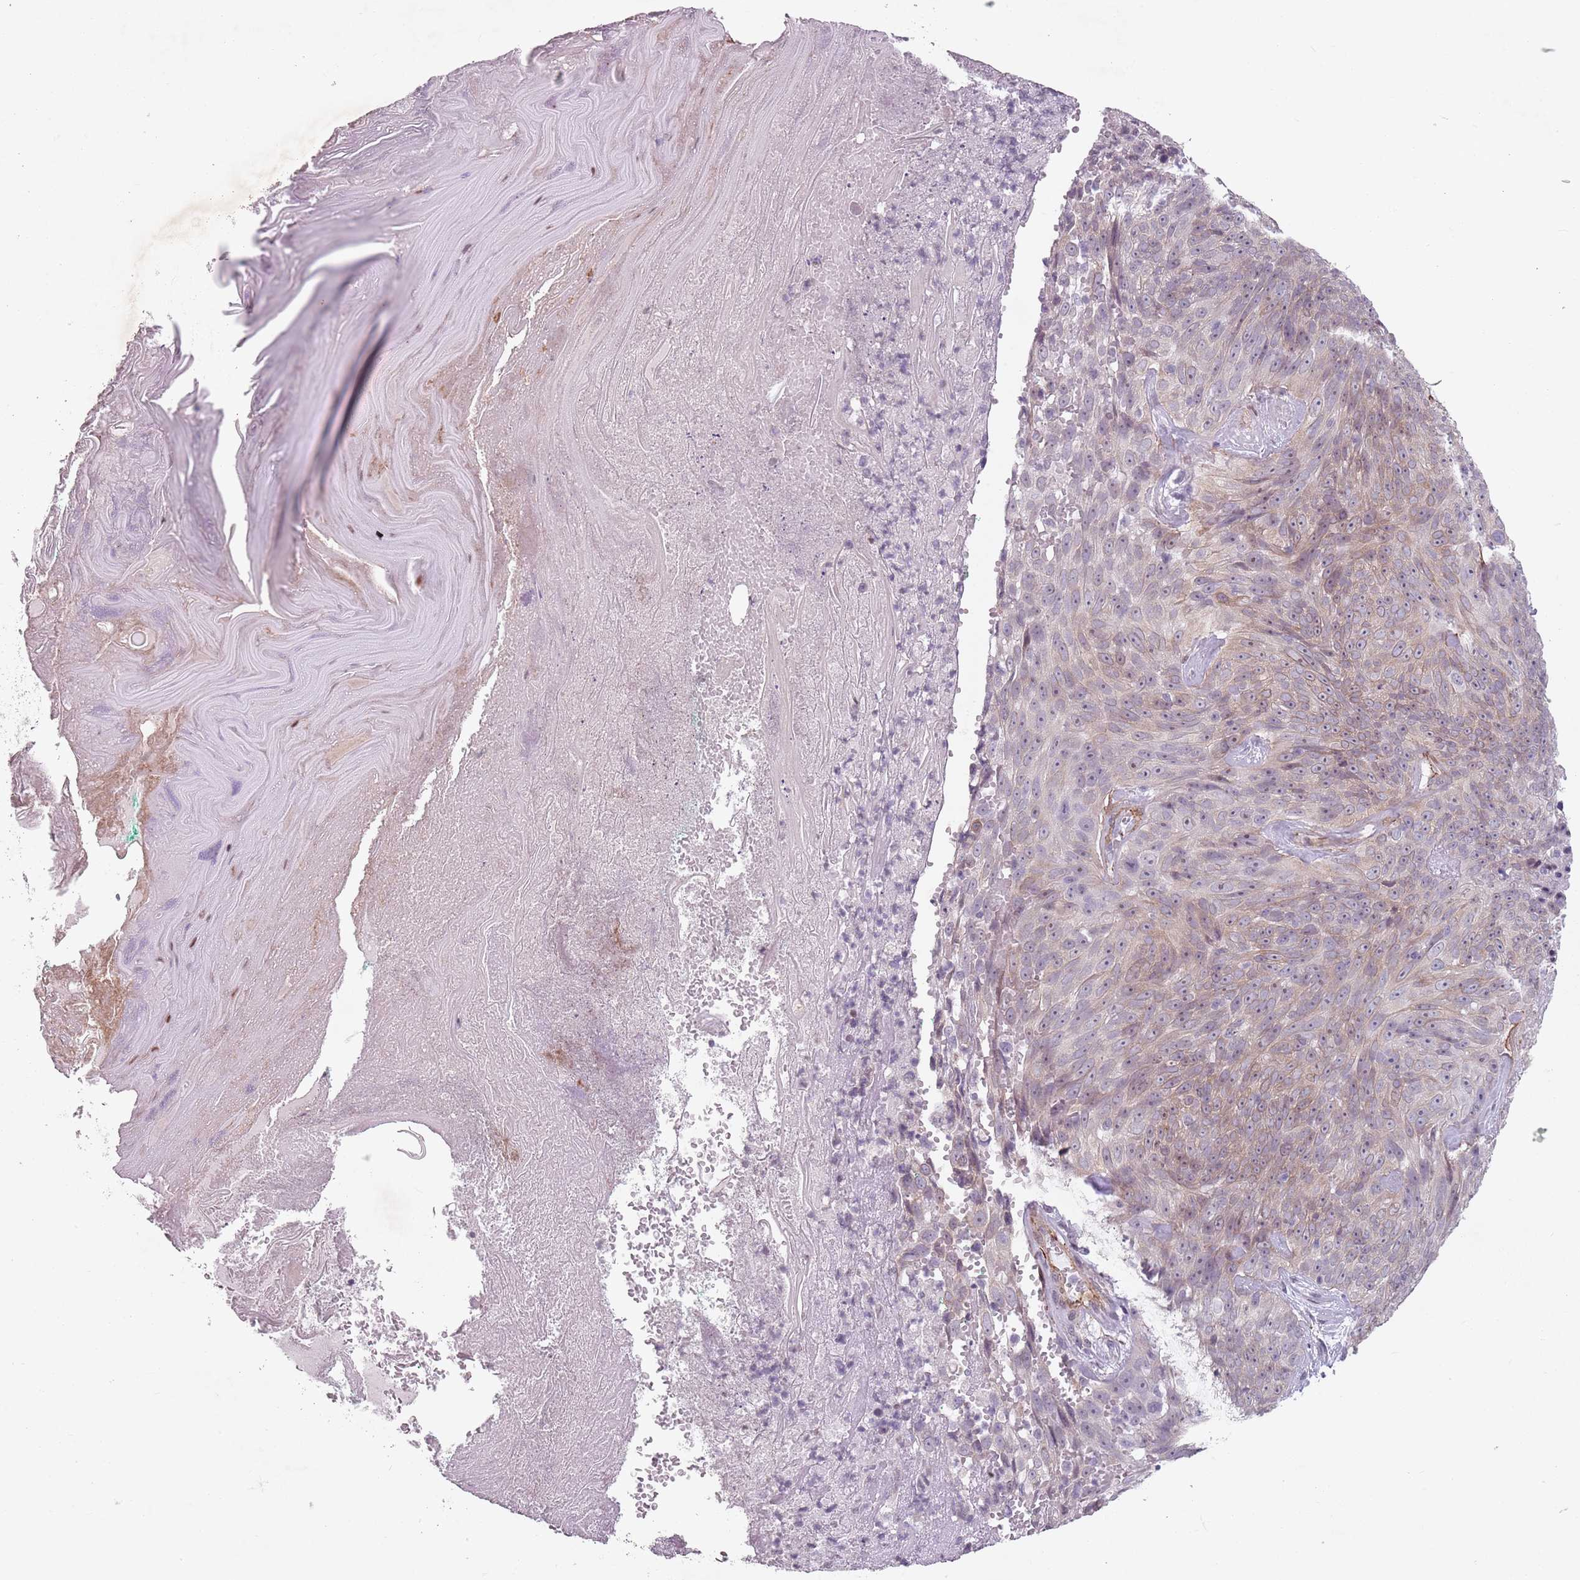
{"staining": {"intensity": "weak", "quantity": "25%-75%", "location": "cytoplasmic/membranous"}, "tissue": "skin cancer", "cell_type": "Tumor cells", "image_type": "cancer", "snomed": [{"axis": "morphology", "description": "Squamous cell carcinoma, NOS"}, {"axis": "topography", "description": "Skin"}], "caption": "Brown immunohistochemical staining in skin cancer demonstrates weak cytoplasmic/membranous positivity in approximately 25%-75% of tumor cells.", "gene": "TMC4", "patient": {"sex": "female", "age": 87}}